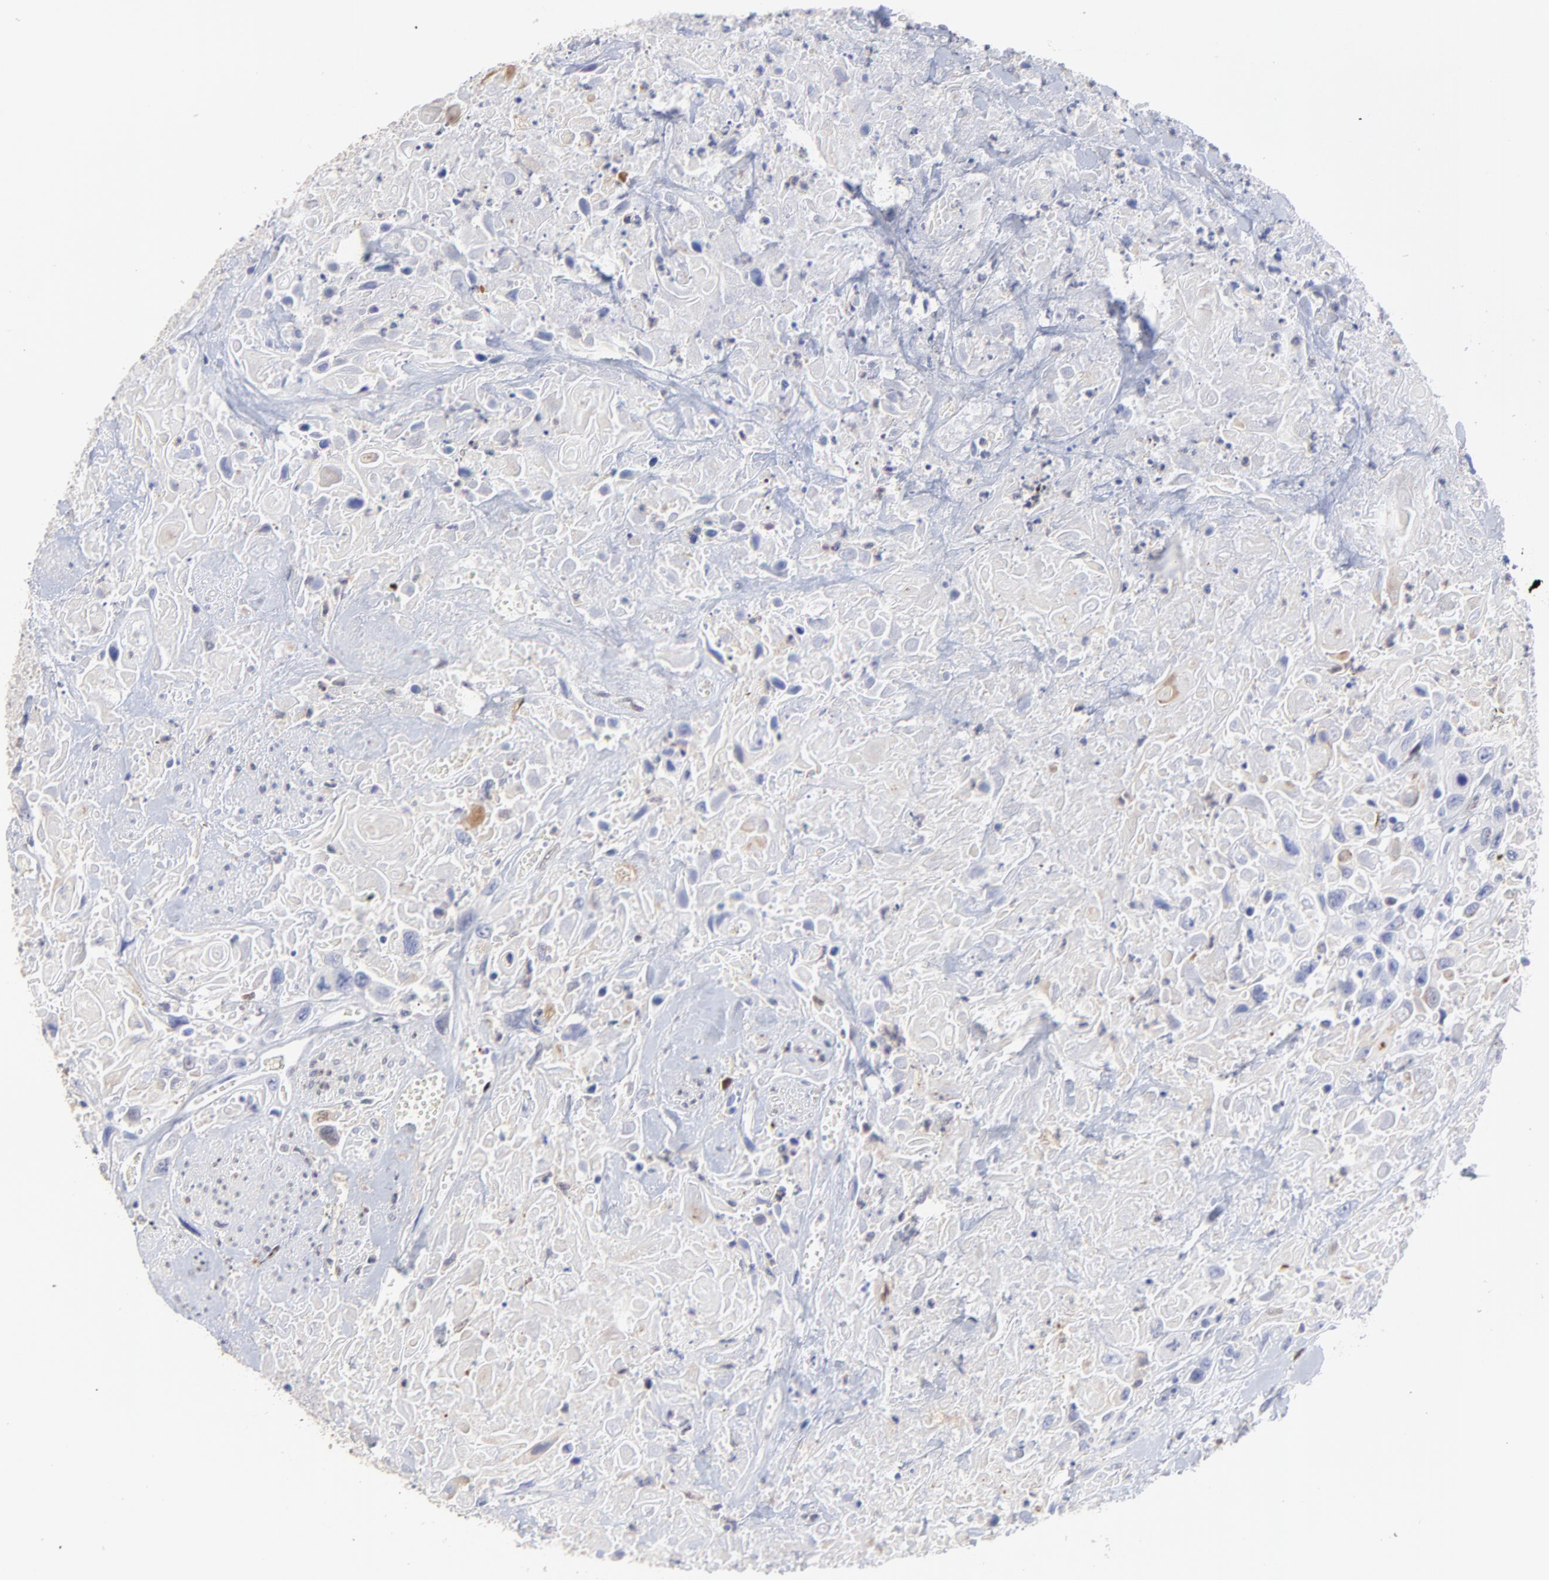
{"staining": {"intensity": "negative", "quantity": "none", "location": "none"}, "tissue": "urothelial cancer", "cell_type": "Tumor cells", "image_type": "cancer", "snomed": [{"axis": "morphology", "description": "Urothelial carcinoma, High grade"}, {"axis": "topography", "description": "Urinary bladder"}], "caption": "High power microscopy photomicrograph of an IHC micrograph of high-grade urothelial carcinoma, revealing no significant positivity in tumor cells.", "gene": "SMARCA1", "patient": {"sex": "female", "age": 84}}